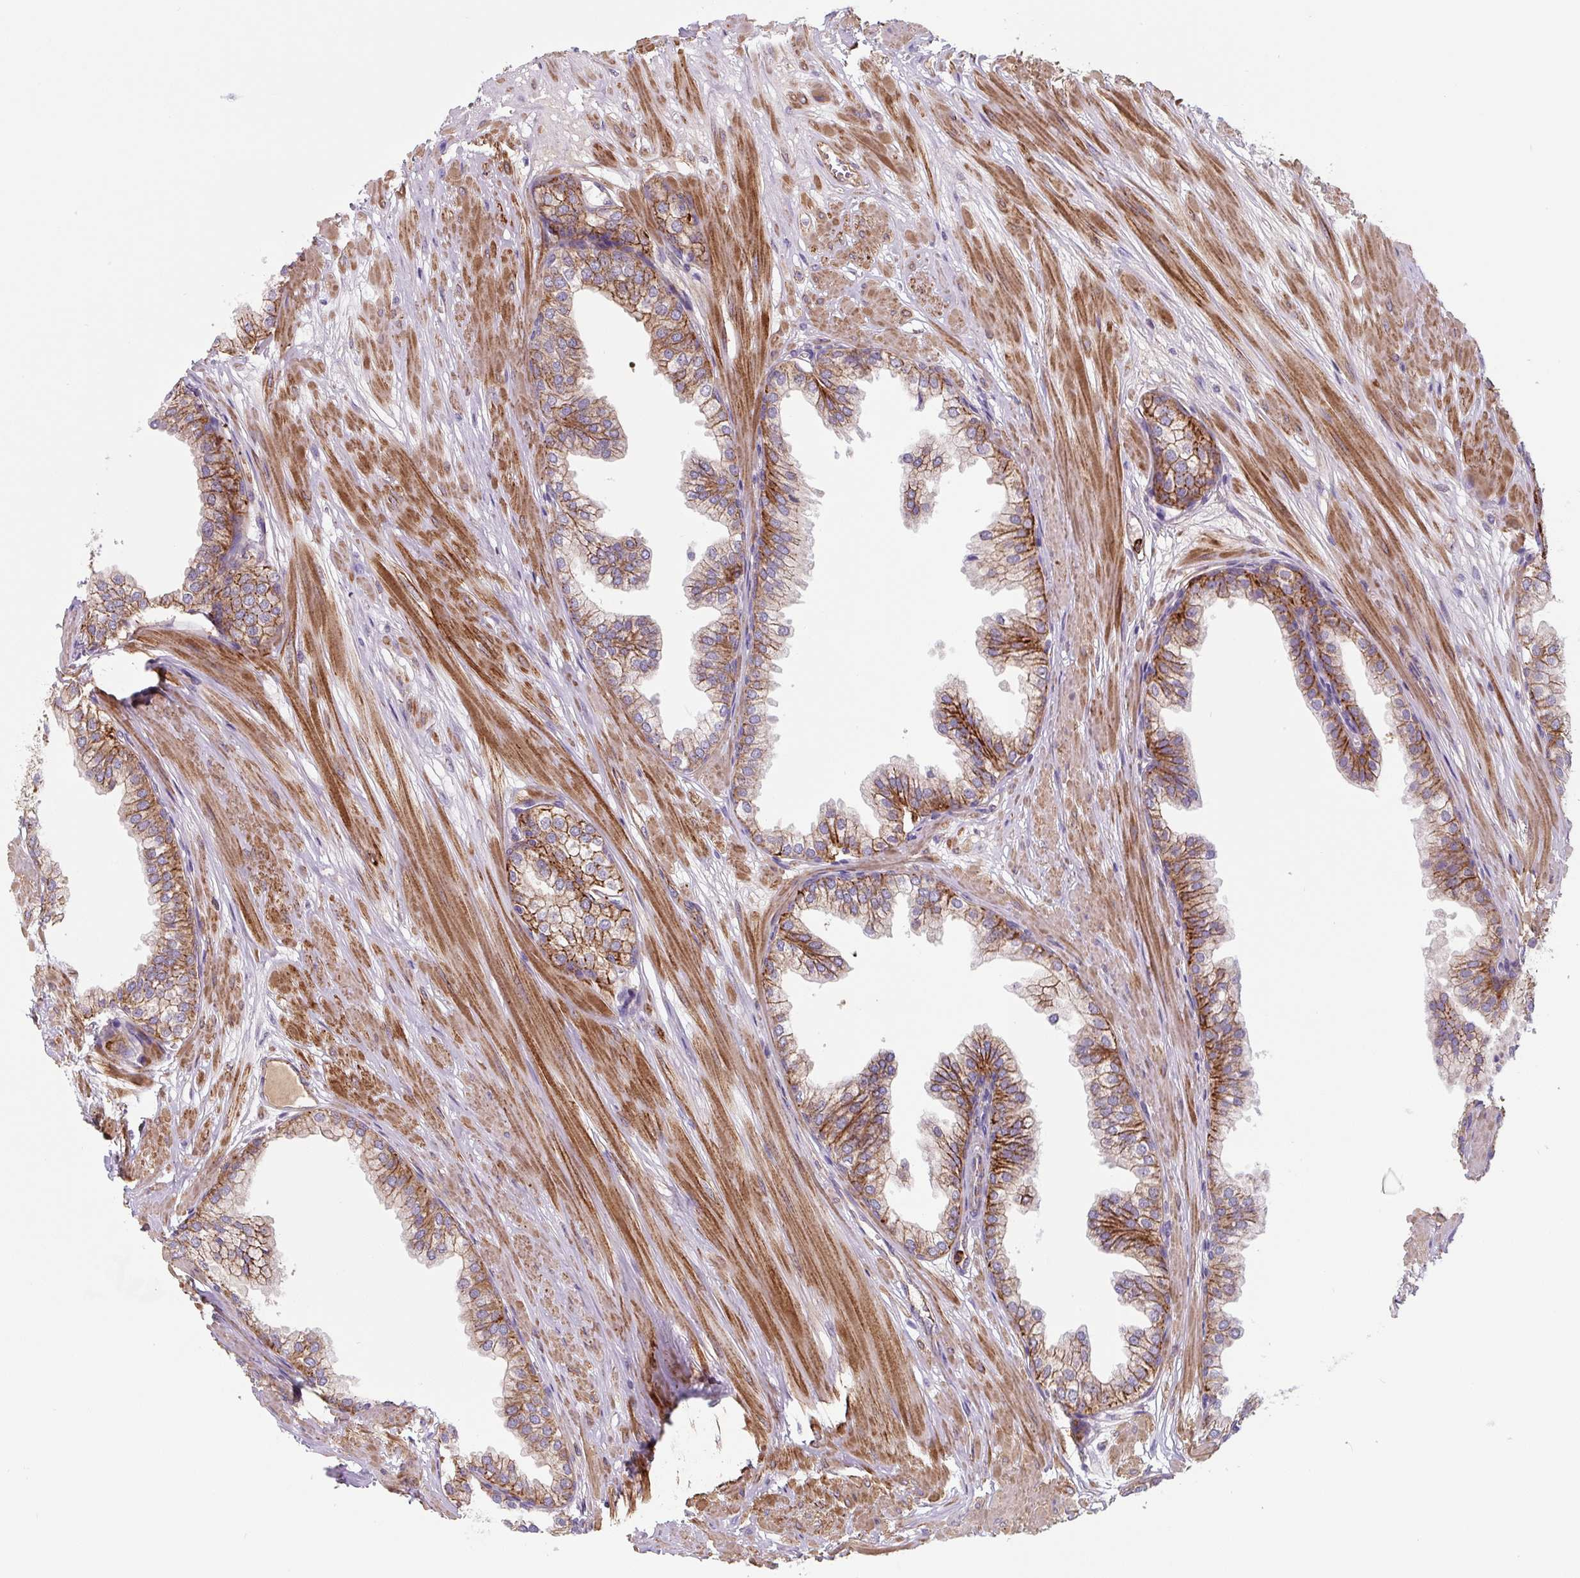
{"staining": {"intensity": "strong", "quantity": ">75%", "location": "cytoplasmic/membranous"}, "tissue": "prostate", "cell_type": "Glandular cells", "image_type": "normal", "snomed": [{"axis": "morphology", "description": "Normal tissue, NOS"}, {"axis": "topography", "description": "Prostate"}, {"axis": "topography", "description": "Peripheral nerve tissue"}], "caption": "Immunohistochemistry (DAB) staining of normal human prostate exhibits strong cytoplasmic/membranous protein expression in about >75% of glandular cells.", "gene": "DHFR2", "patient": {"sex": "male", "age": 55}}